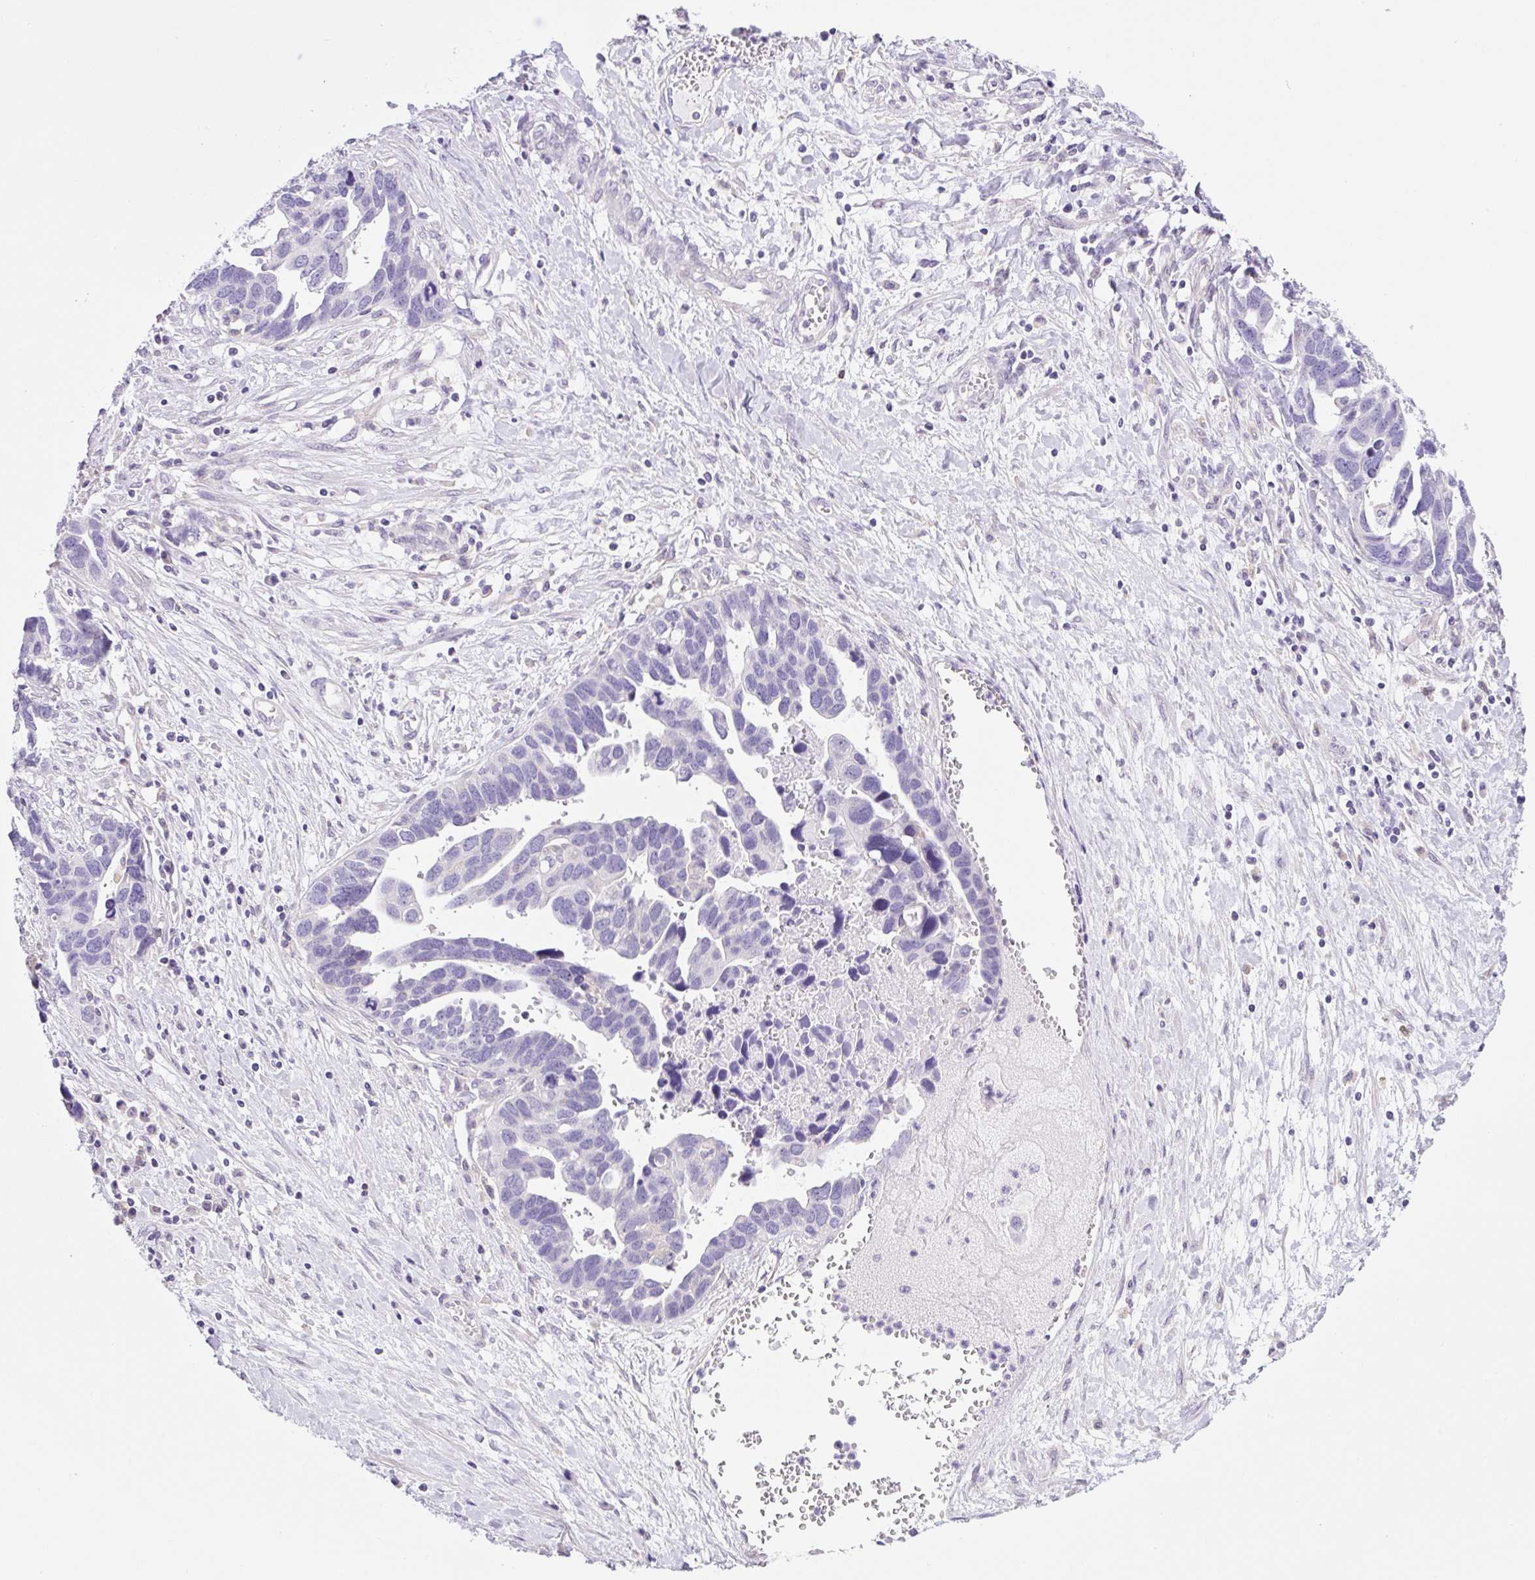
{"staining": {"intensity": "negative", "quantity": "none", "location": "none"}, "tissue": "ovarian cancer", "cell_type": "Tumor cells", "image_type": "cancer", "snomed": [{"axis": "morphology", "description": "Cystadenocarcinoma, serous, NOS"}, {"axis": "topography", "description": "Ovary"}], "caption": "DAB (3,3'-diaminobenzidine) immunohistochemical staining of human ovarian serous cystadenocarcinoma displays no significant positivity in tumor cells.", "gene": "CAMK2B", "patient": {"sex": "female", "age": 54}}